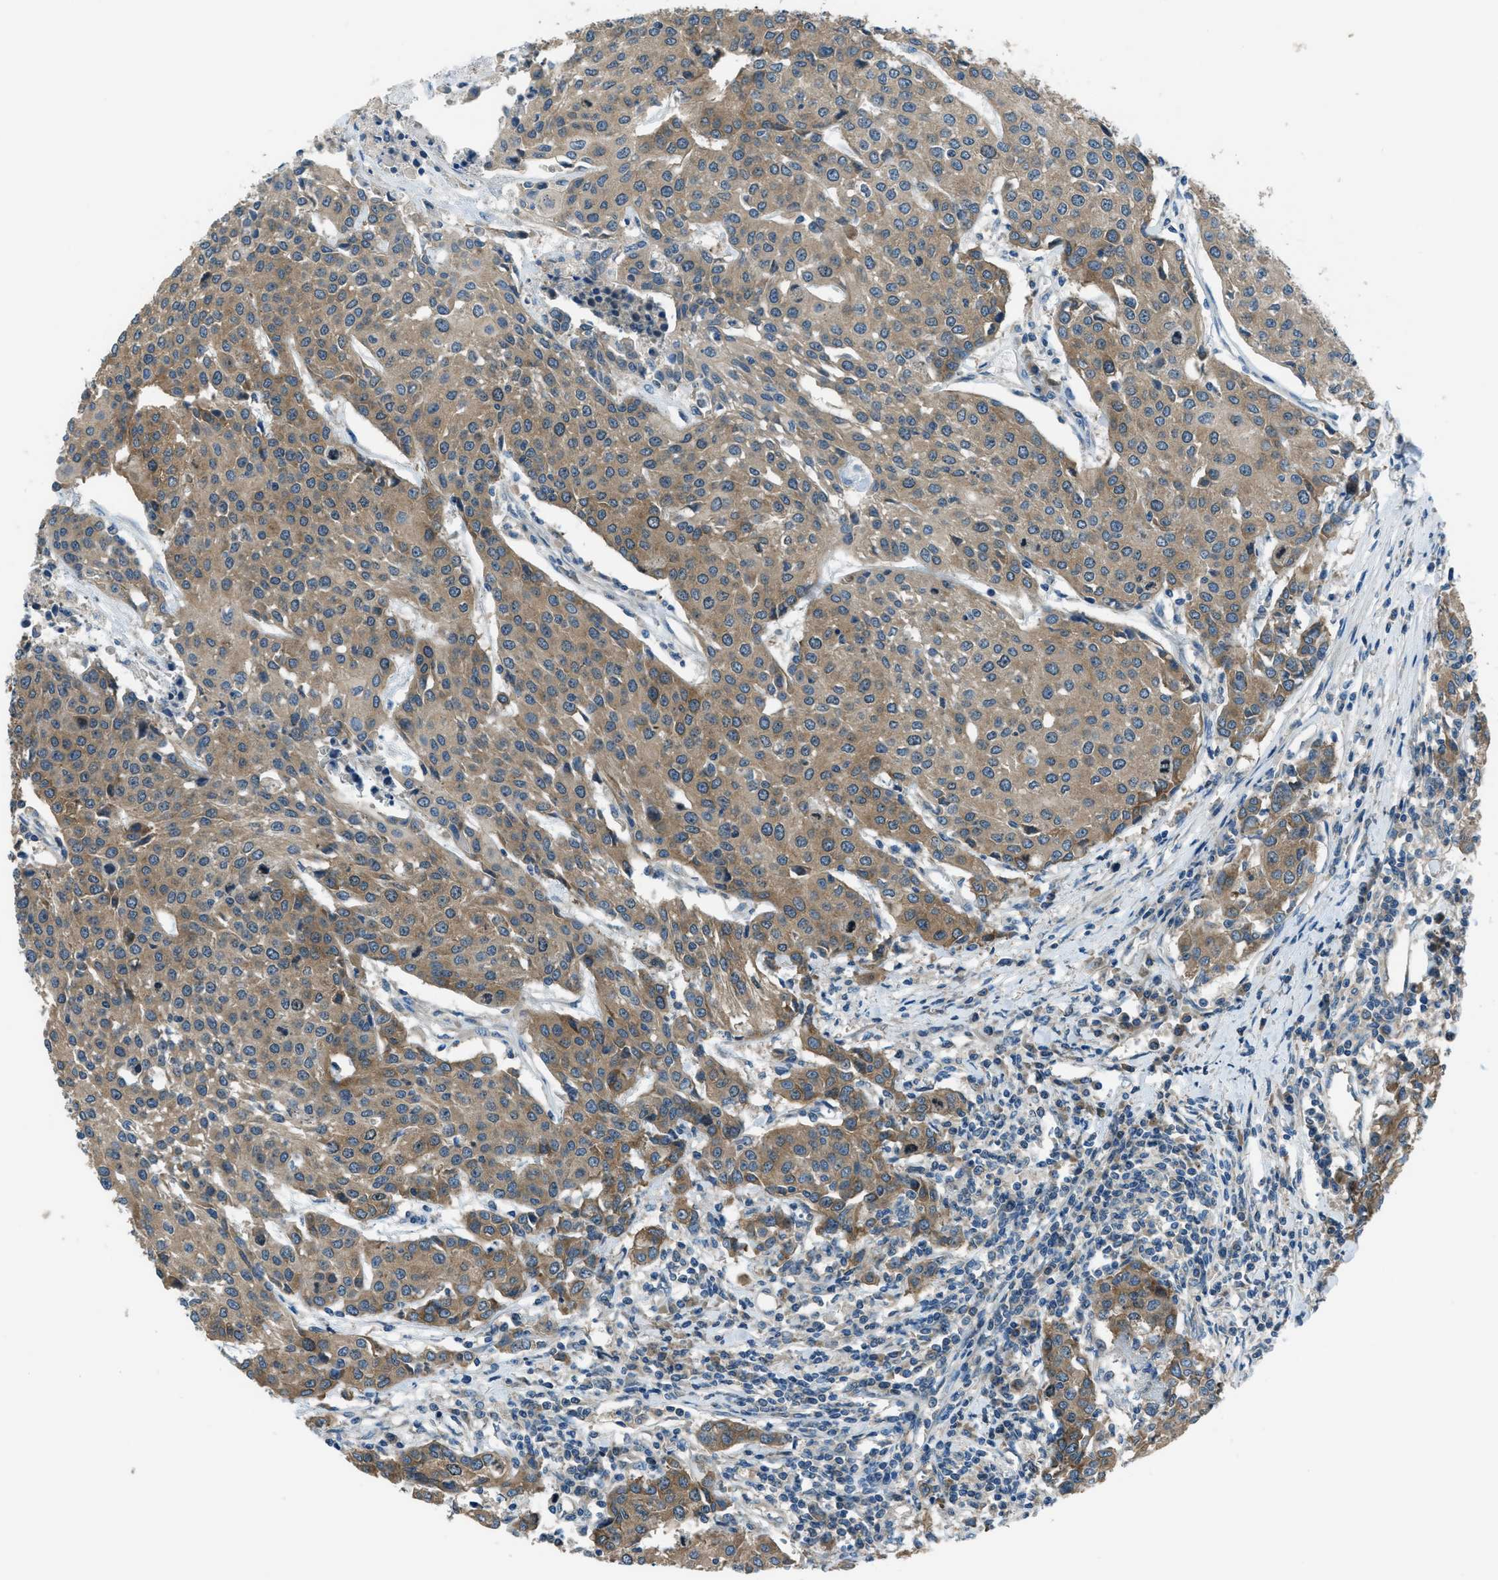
{"staining": {"intensity": "weak", "quantity": ">75%", "location": "cytoplasmic/membranous"}, "tissue": "urothelial cancer", "cell_type": "Tumor cells", "image_type": "cancer", "snomed": [{"axis": "morphology", "description": "Urothelial carcinoma, High grade"}, {"axis": "topography", "description": "Urinary bladder"}], "caption": "An image of human urothelial carcinoma (high-grade) stained for a protein displays weak cytoplasmic/membranous brown staining in tumor cells.", "gene": "ARFGAP2", "patient": {"sex": "female", "age": 85}}